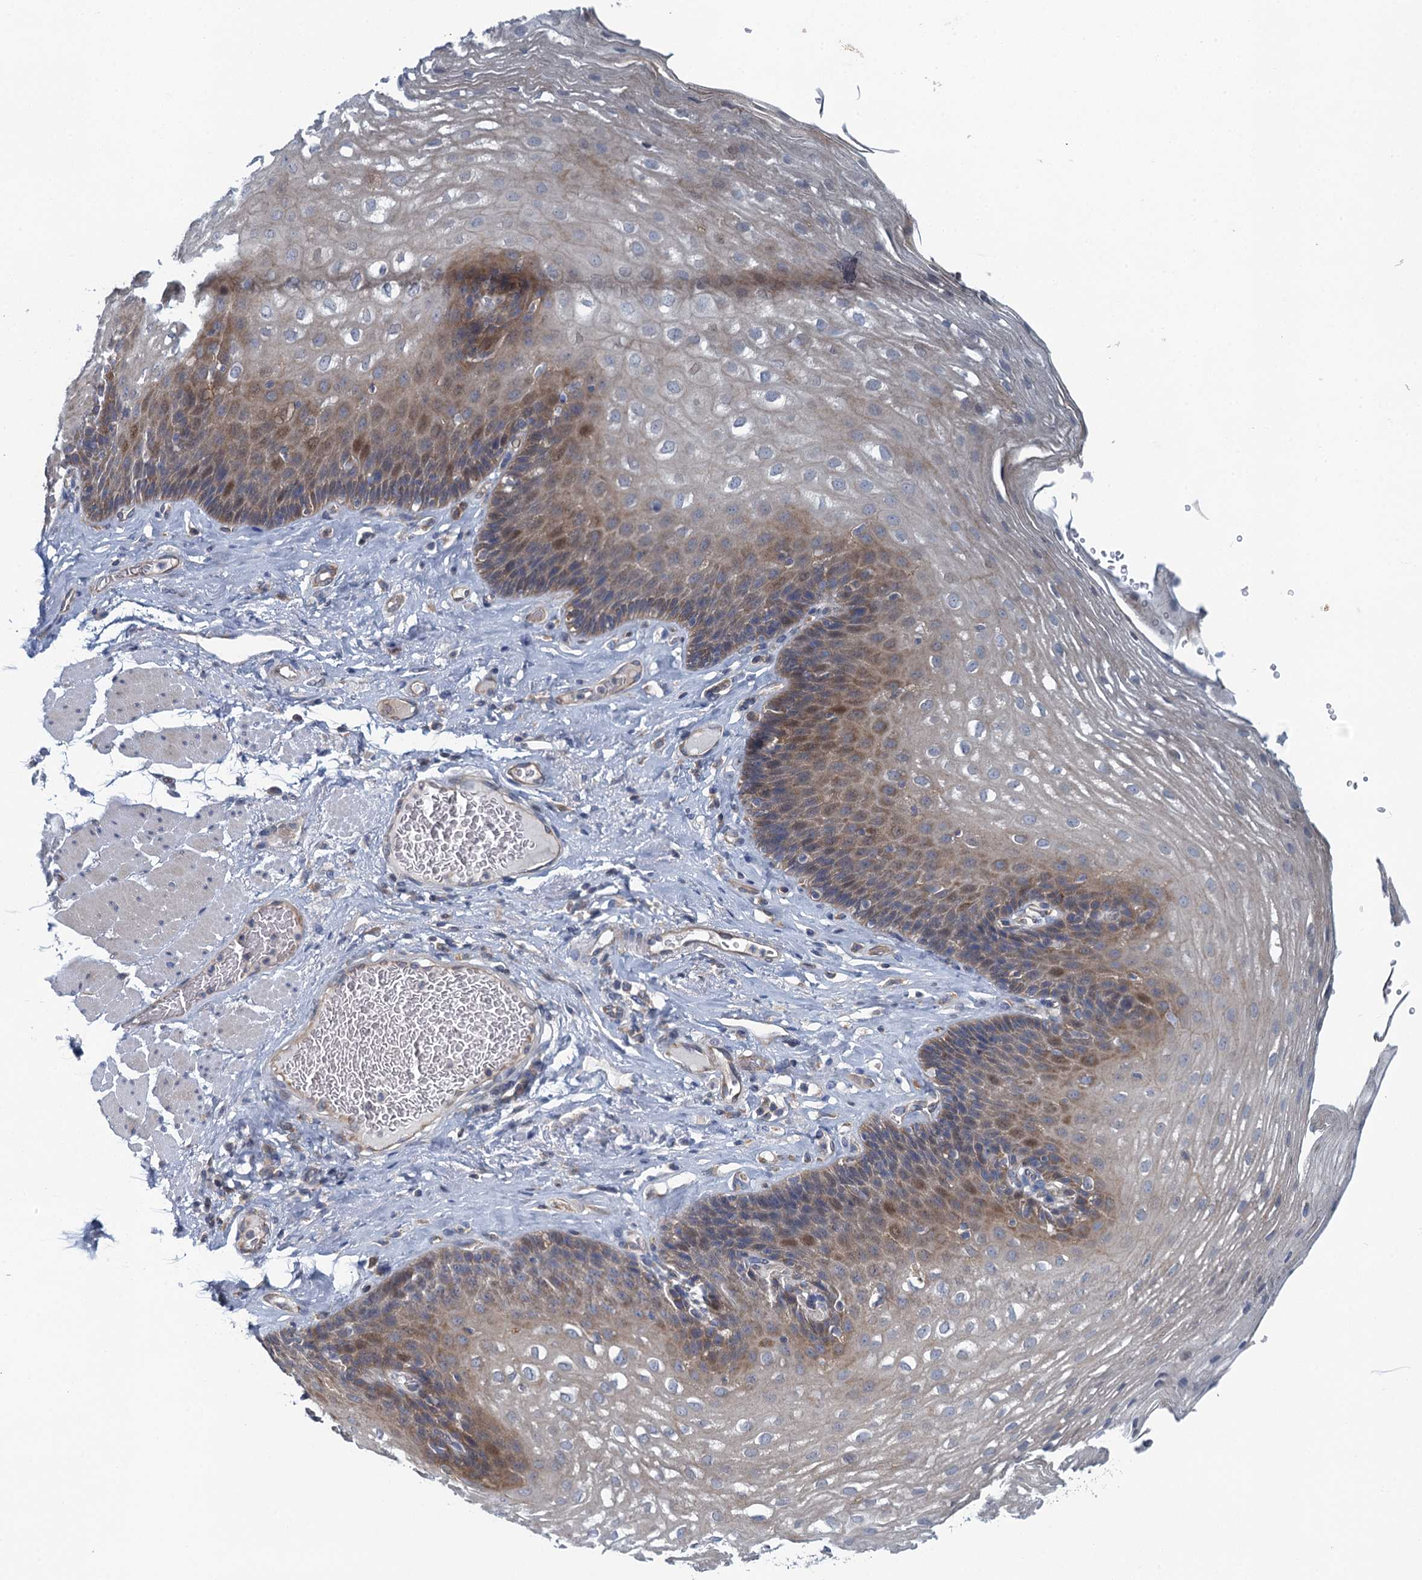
{"staining": {"intensity": "moderate", "quantity": "<25%", "location": "cytoplasmic/membranous,nuclear"}, "tissue": "esophagus", "cell_type": "Squamous epithelial cells", "image_type": "normal", "snomed": [{"axis": "morphology", "description": "Normal tissue, NOS"}, {"axis": "topography", "description": "Esophagus"}], "caption": "Esophagus stained with DAB immunohistochemistry demonstrates low levels of moderate cytoplasmic/membranous,nuclear expression in about <25% of squamous epithelial cells.", "gene": "NCKAP1L", "patient": {"sex": "female", "age": 66}}